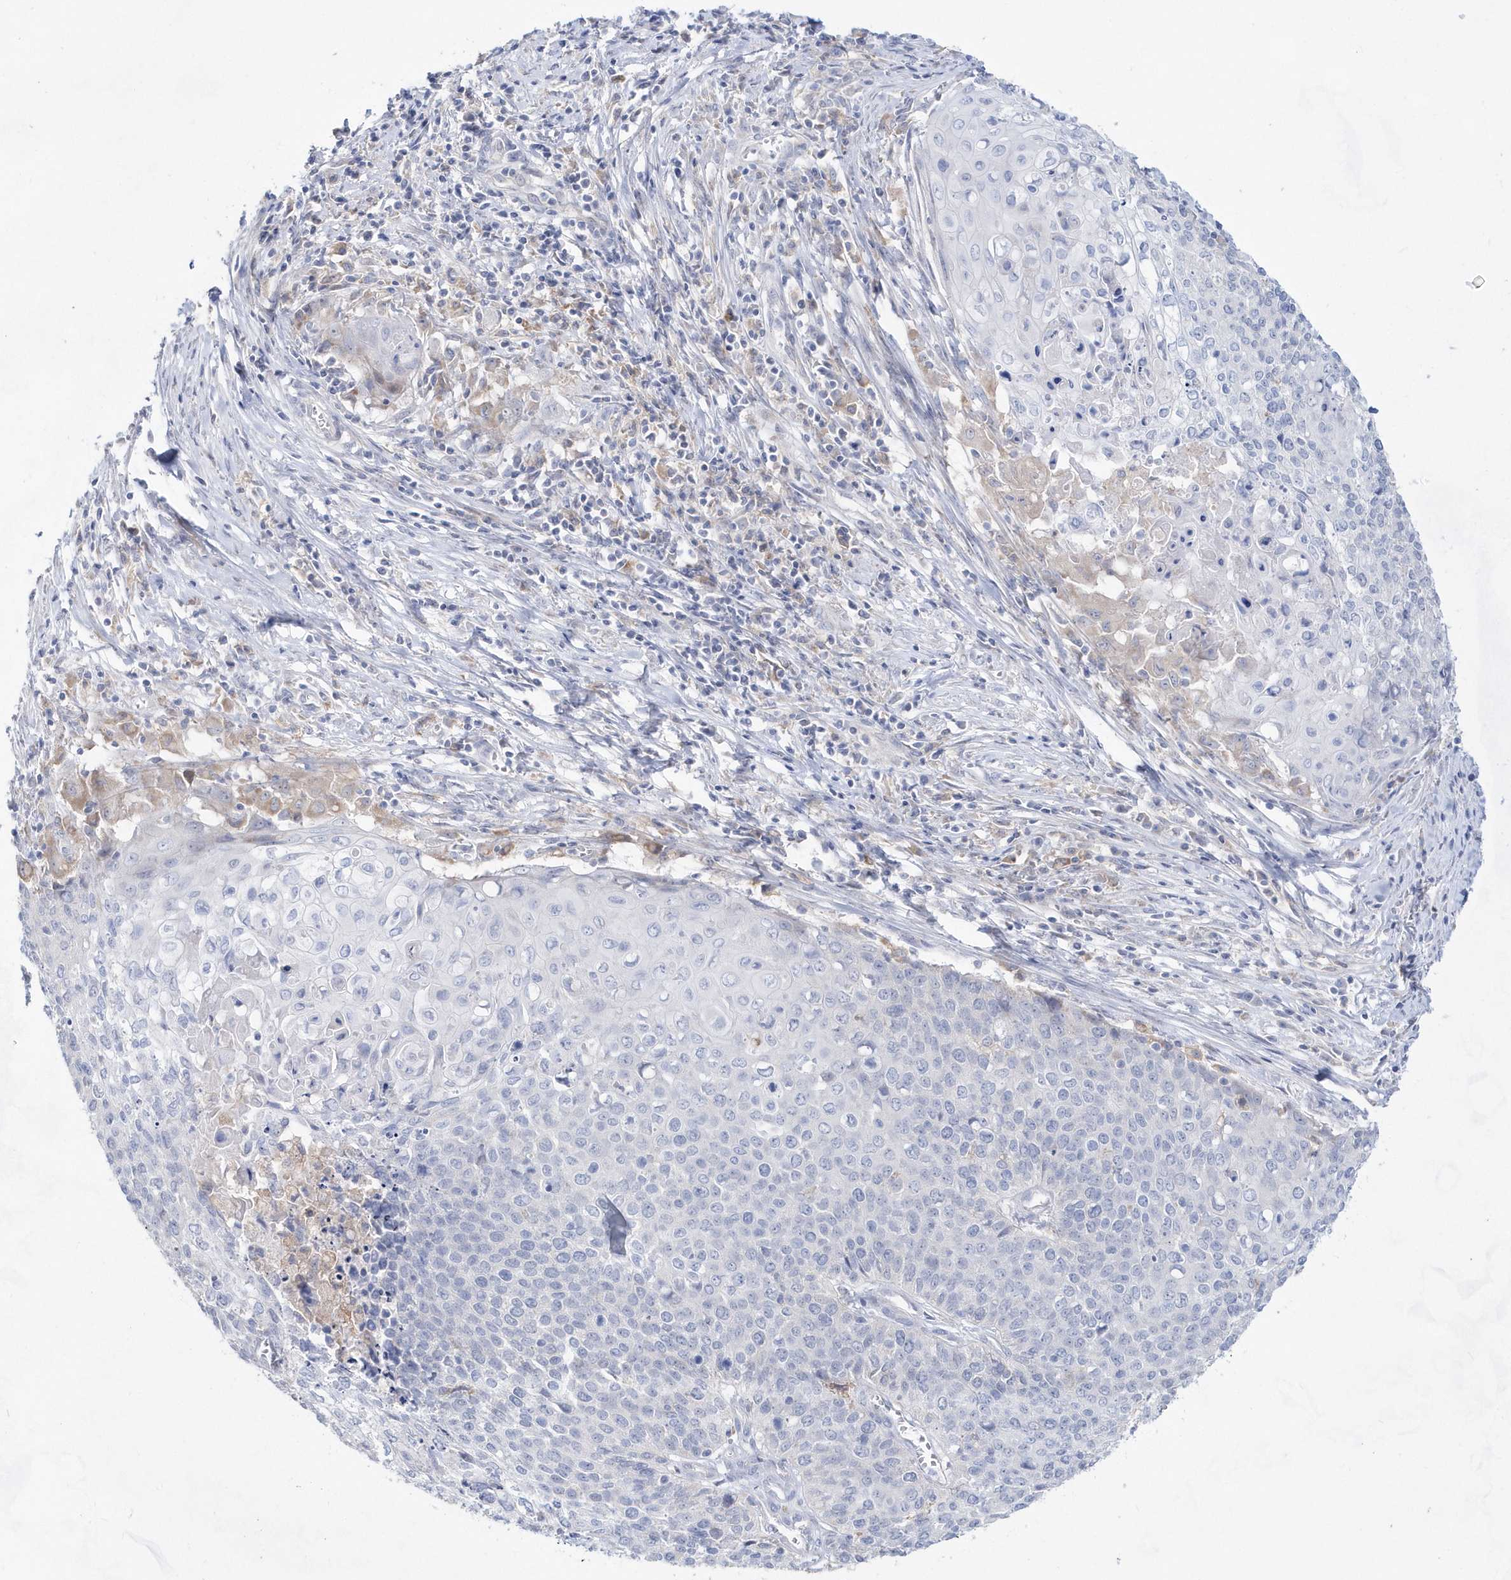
{"staining": {"intensity": "negative", "quantity": "none", "location": "none"}, "tissue": "cervical cancer", "cell_type": "Tumor cells", "image_type": "cancer", "snomed": [{"axis": "morphology", "description": "Squamous cell carcinoma, NOS"}, {"axis": "topography", "description": "Cervix"}], "caption": "Tumor cells are negative for brown protein staining in cervical squamous cell carcinoma.", "gene": "BDH2", "patient": {"sex": "female", "age": 39}}